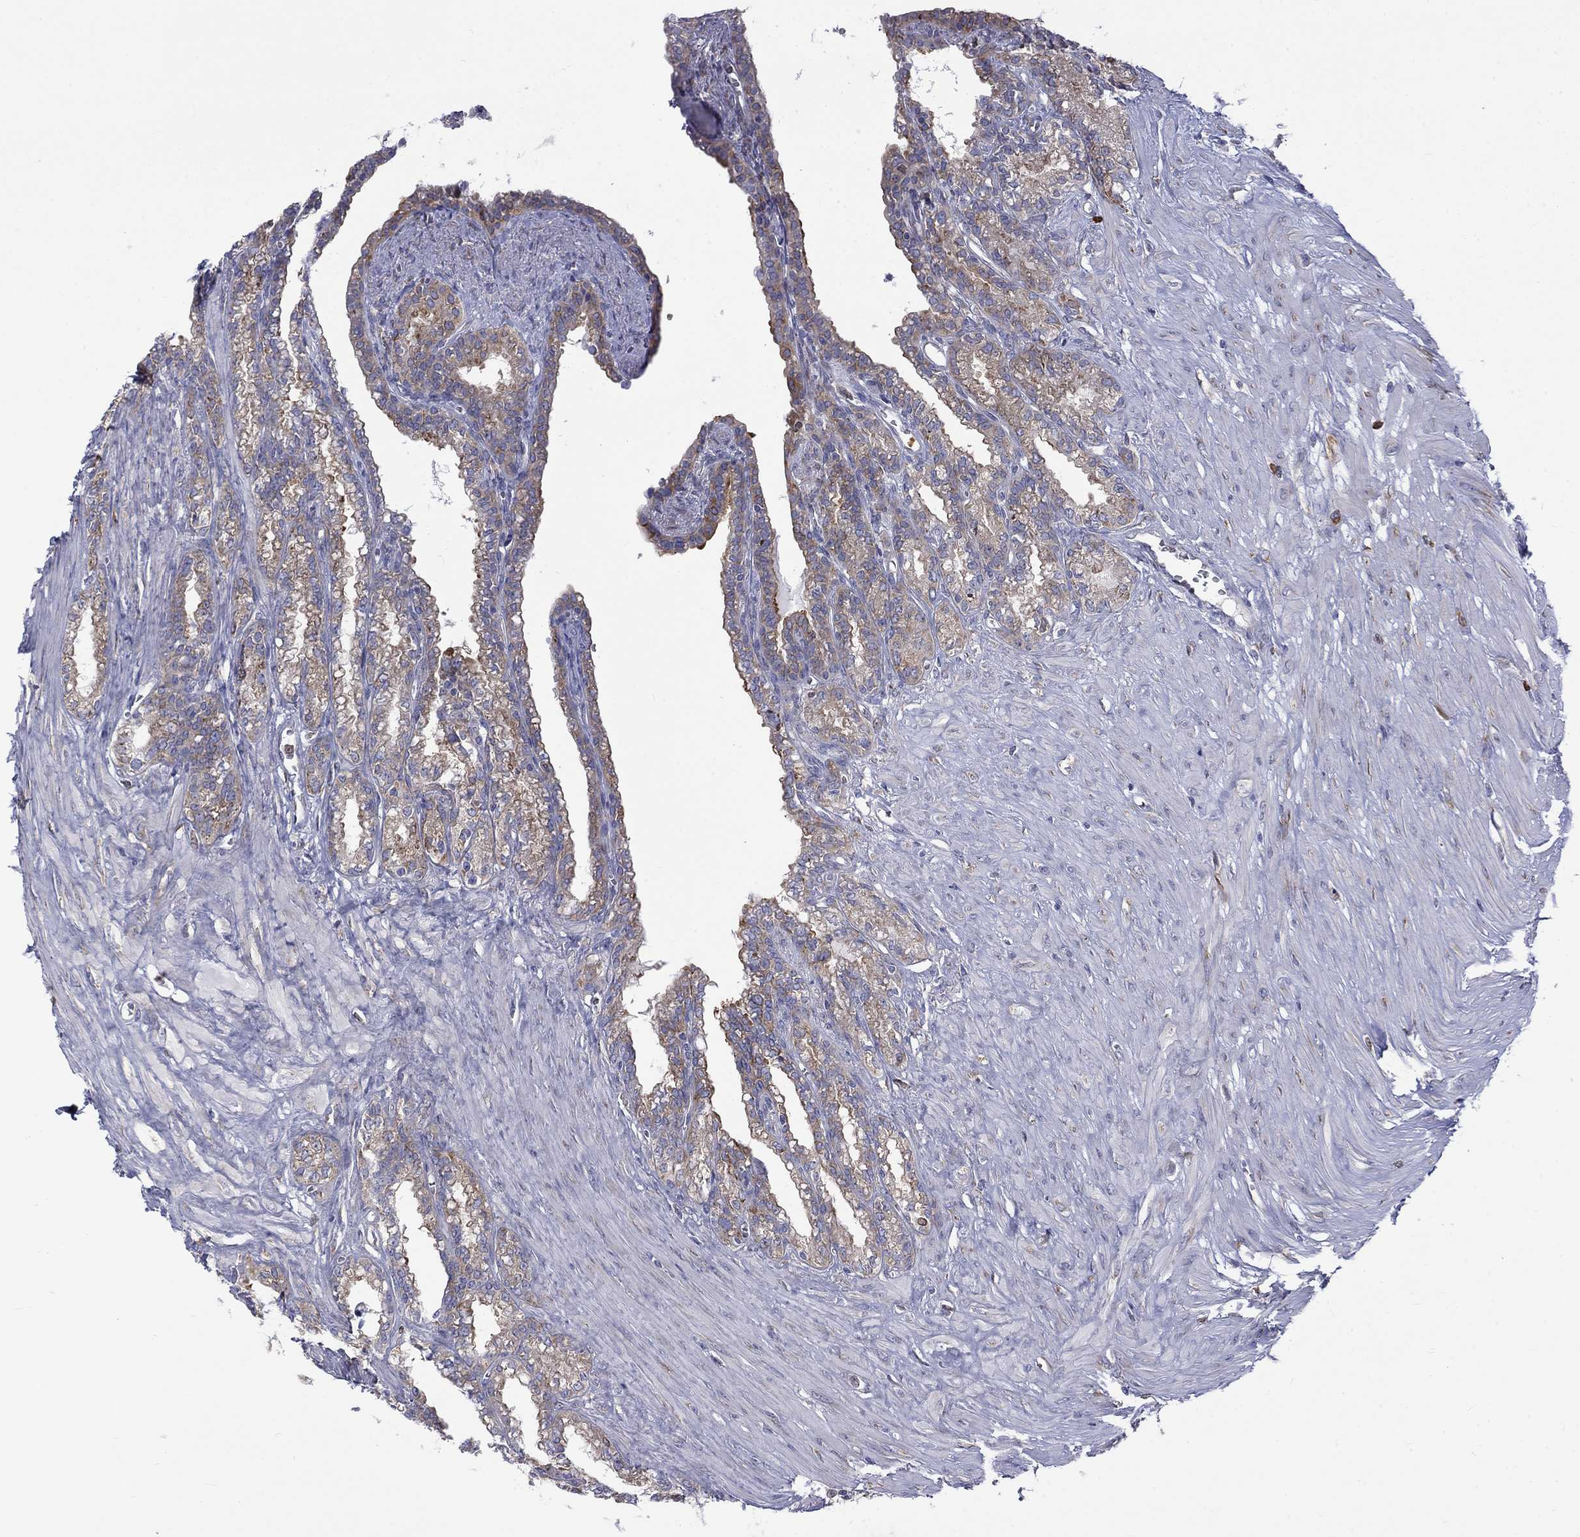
{"staining": {"intensity": "strong", "quantity": ">75%", "location": "cytoplasmic/membranous"}, "tissue": "seminal vesicle", "cell_type": "Glandular cells", "image_type": "normal", "snomed": [{"axis": "morphology", "description": "Normal tissue, NOS"}, {"axis": "morphology", "description": "Urothelial carcinoma, NOS"}, {"axis": "topography", "description": "Urinary bladder"}, {"axis": "topography", "description": "Seminal veicle"}], "caption": "Normal seminal vesicle displays strong cytoplasmic/membranous staining in about >75% of glandular cells, visualized by immunohistochemistry.", "gene": "PABPC4", "patient": {"sex": "male", "age": 76}}